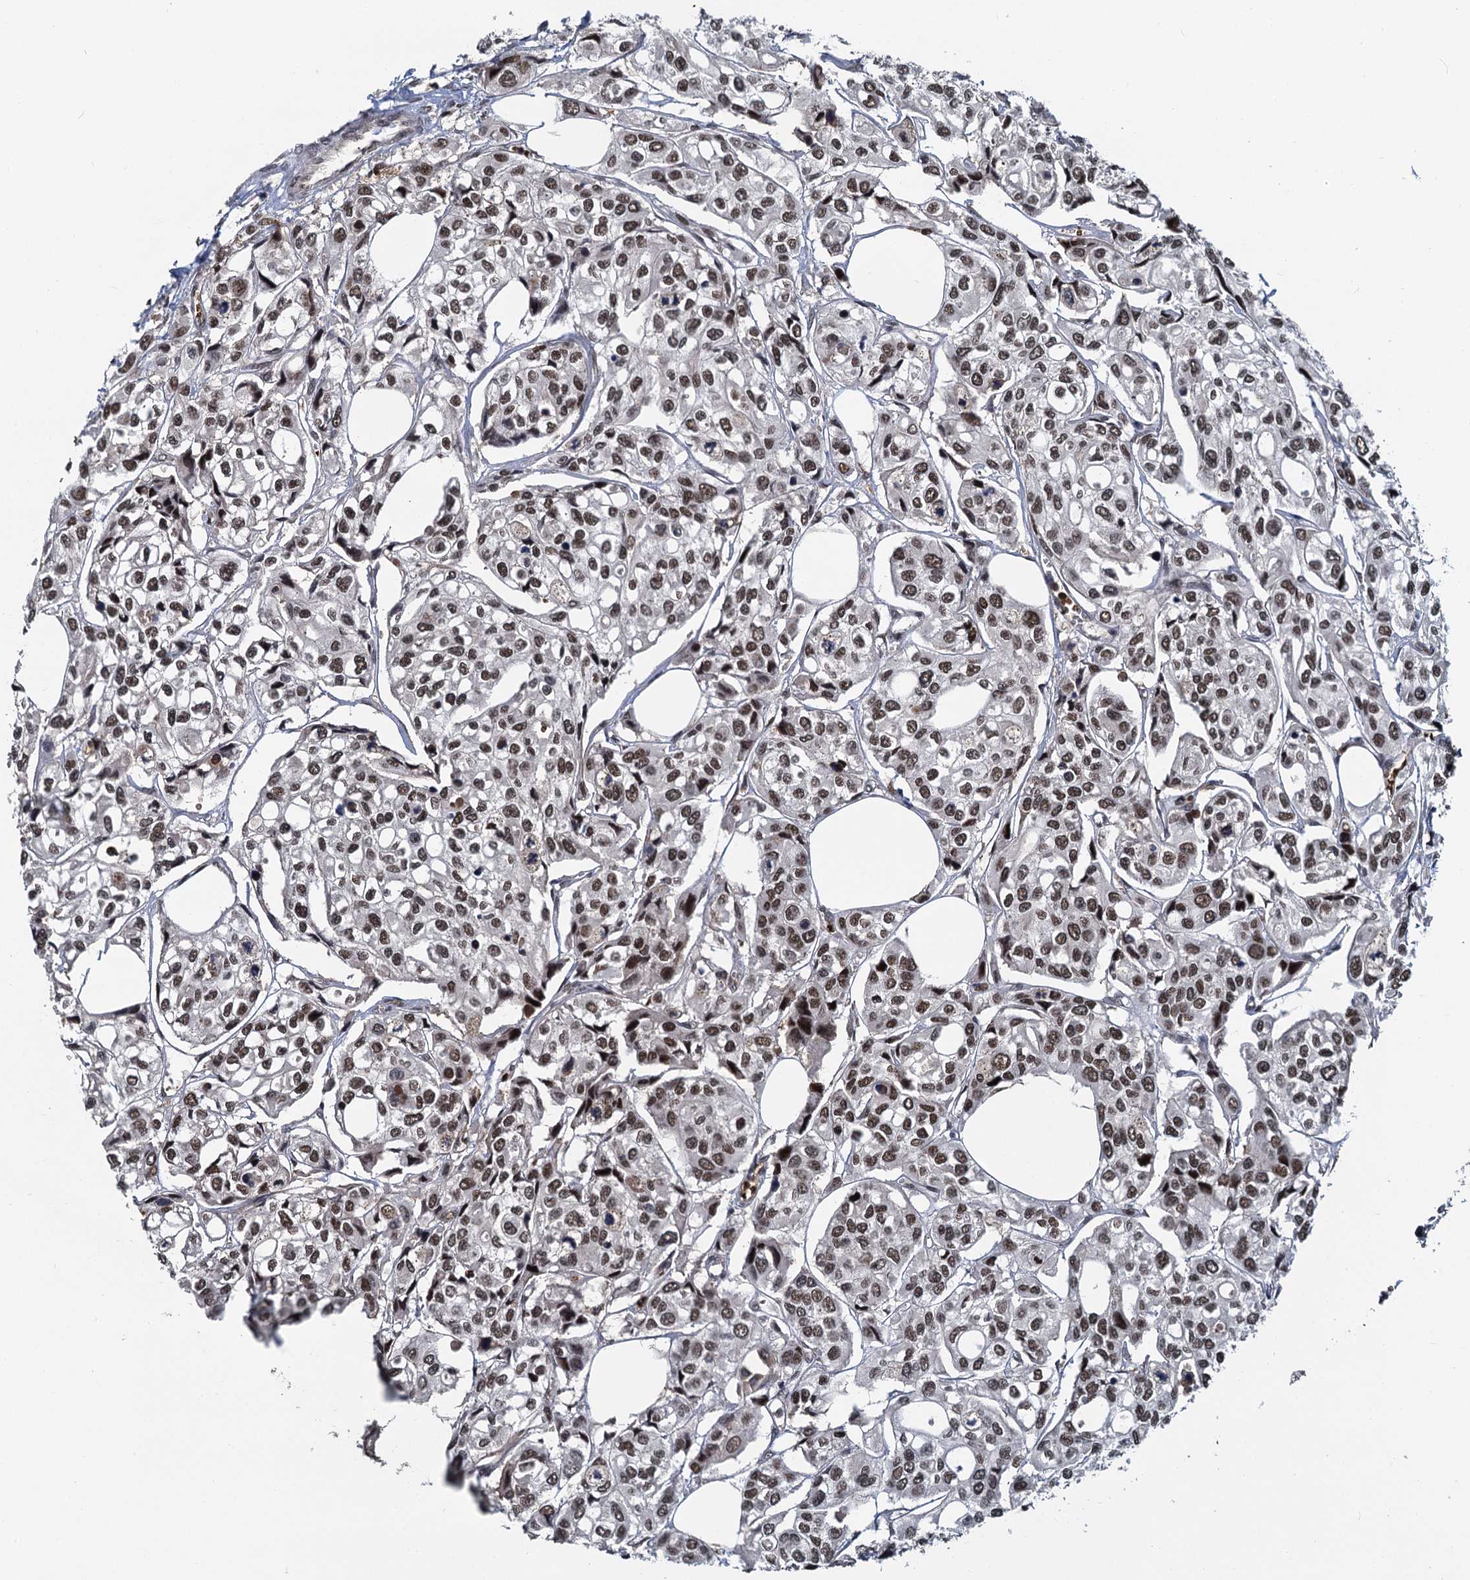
{"staining": {"intensity": "moderate", "quantity": ">75%", "location": "nuclear"}, "tissue": "urothelial cancer", "cell_type": "Tumor cells", "image_type": "cancer", "snomed": [{"axis": "morphology", "description": "Urothelial carcinoma, High grade"}, {"axis": "topography", "description": "Urinary bladder"}], "caption": "High-grade urothelial carcinoma was stained to show a protein in brown. There is medium levels of moderate nuclear expression in about >75% of tumor cells. (brown staining indicates protein expression, while blue staining denotes nuclei).", "gene": "FANCI", "patient": {"sex": "male", "age": 67}}